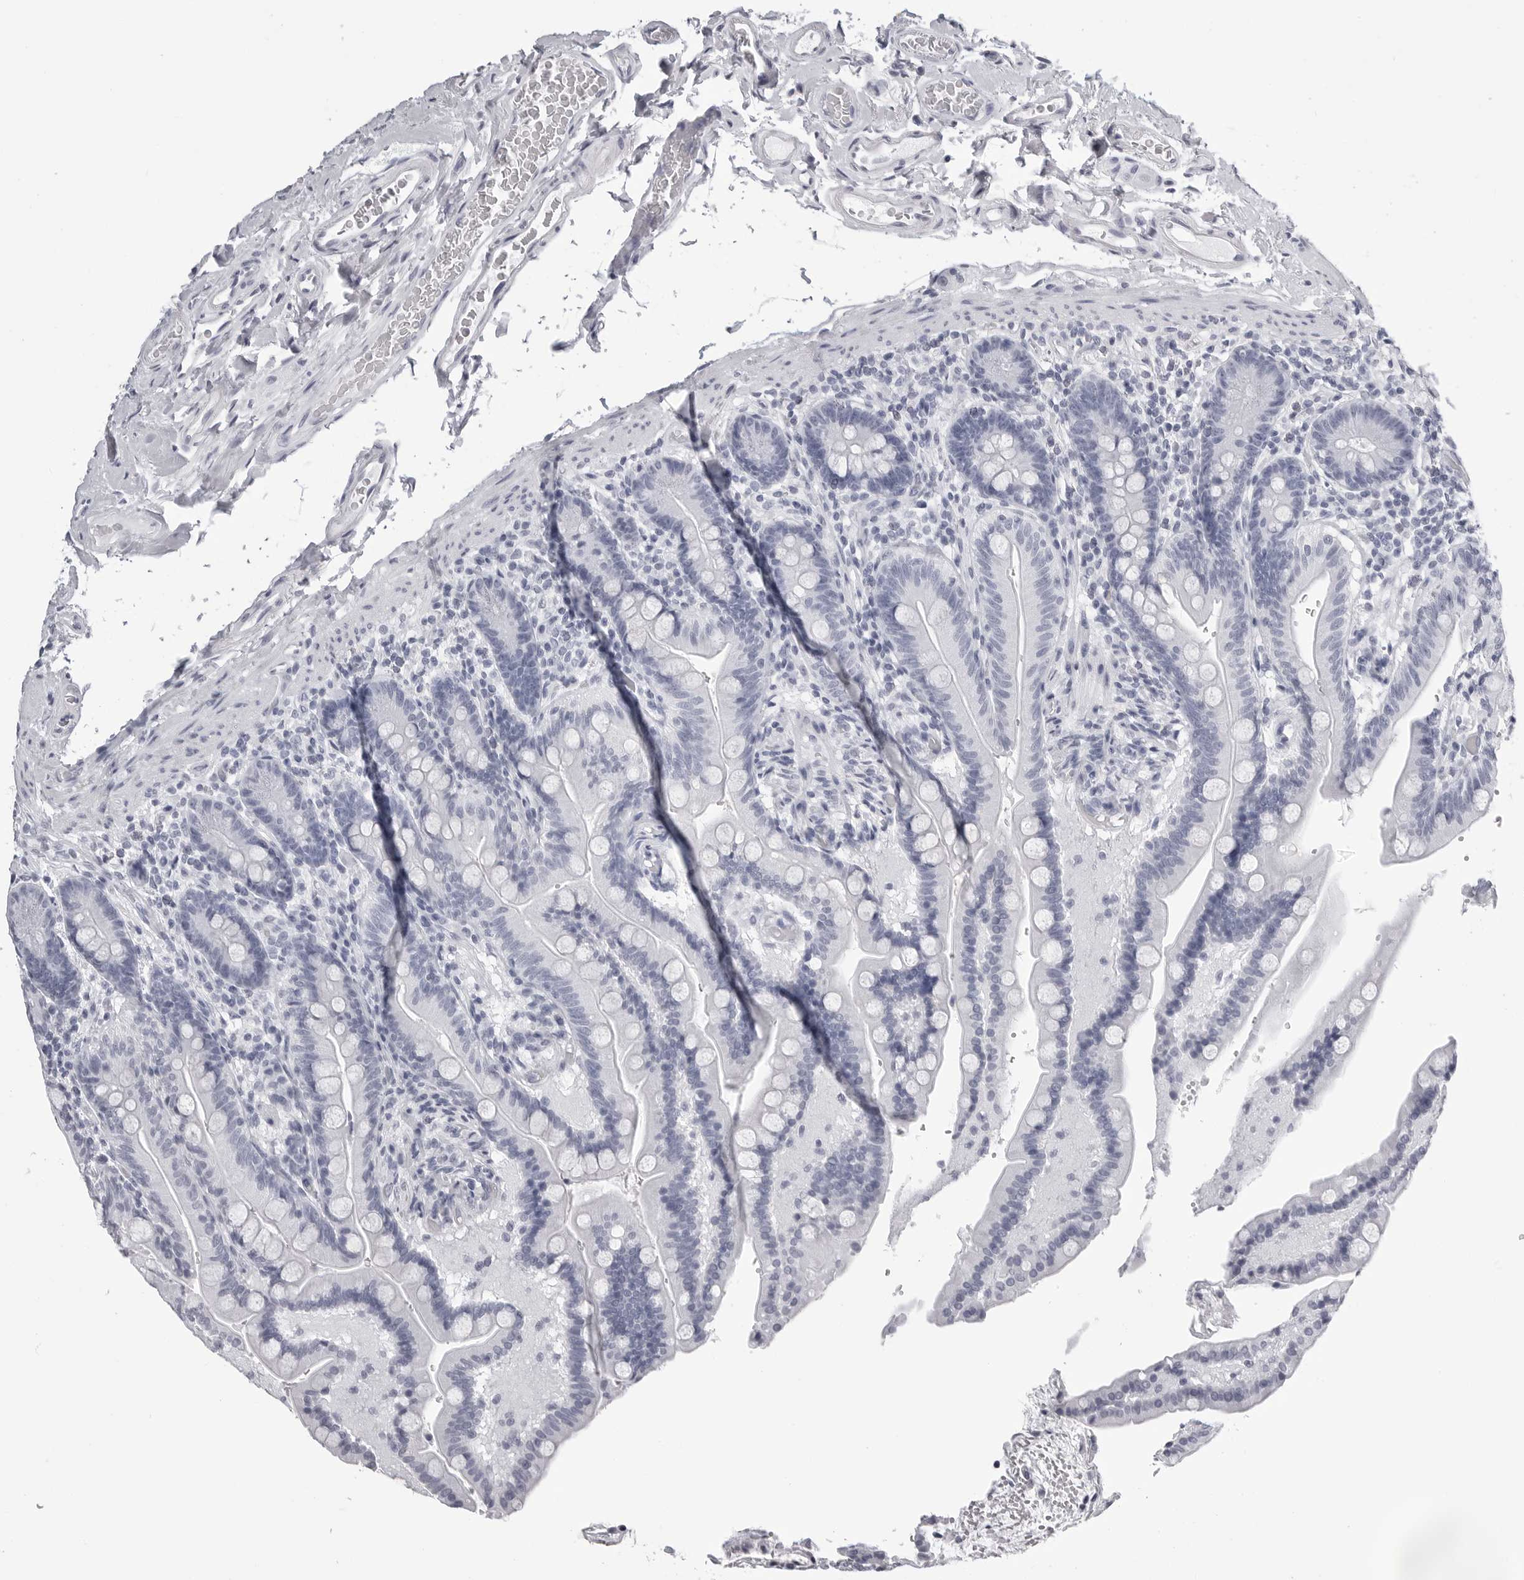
{"staining": {"intensity": "negative", "quantity": "none", "location": "none"}, "tissue": "colon", "cell_type": "Endothelial cells", "image_type": "normal", "snomed": [{"axis": "morphology", "description": "Normal tissue, NOS"}, {"axis": "topography", "description": "Smooth muscle"}, {"axis": "topography", "description": "Colon"}], "caption": "A micrograph of colon stained for a protein exhibits no brown staining in endothelial cells.", "gene": "BPIFA1", "patient": {"sex": "male", "age": 73}}